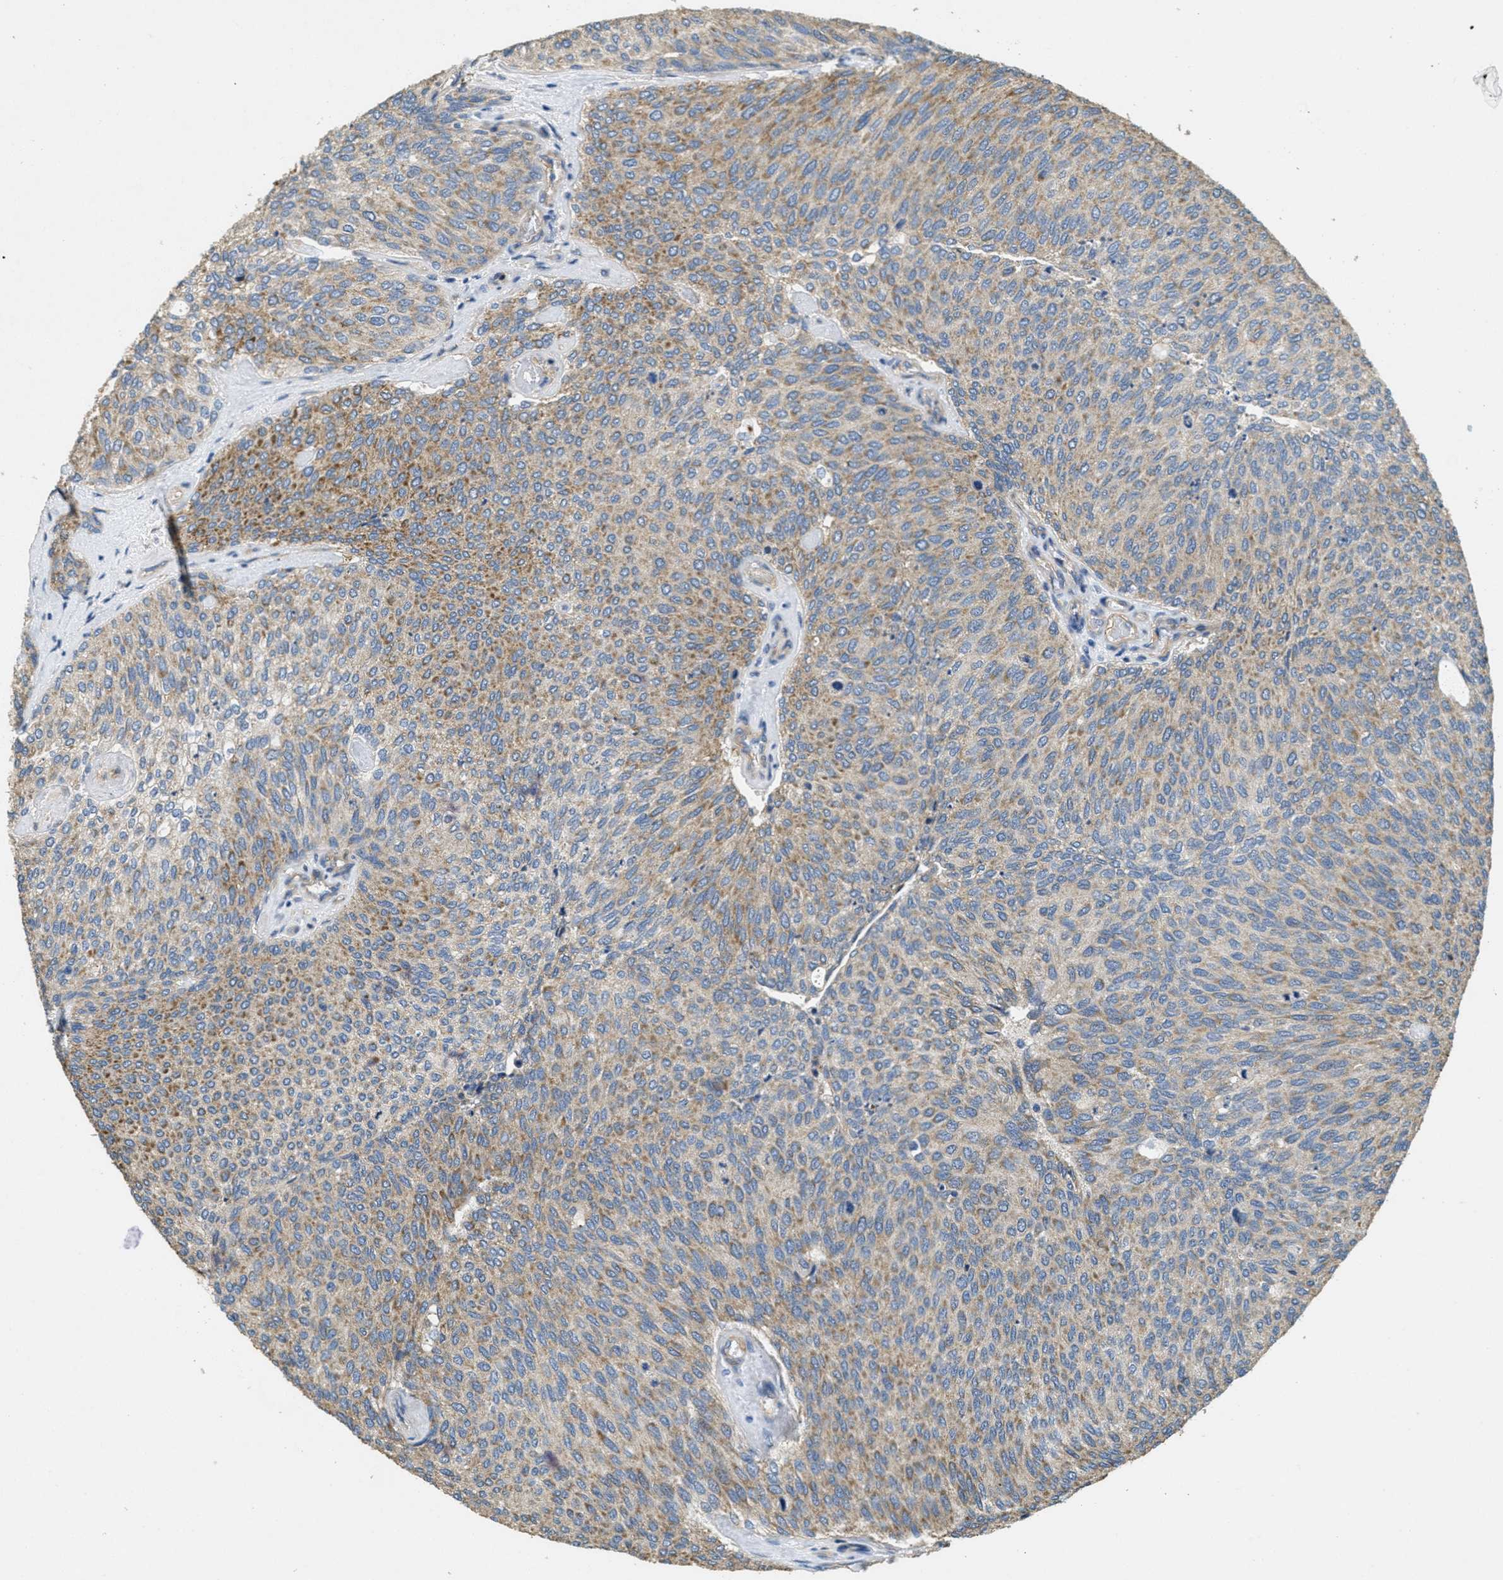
{"staining": {"intensity": "moderate", "quantity": "25%-75%", "location": "cytoplasmic/membranous"}, "tissue": "urothelial cancer", "cell_type": "Tumor cells", "image_type": "cancer", "snomed": [{"axis": "morphology", "description": "Urothelial carcinoma, Low grade"}, {"axis": "topography", "description": "Urinary bladder"}], "caption": "Low-grade urothelial carcinoma was stained to show a protein in brown. There is medium levels of moderate cytoplasmic/membranous expression in about 25%-75% of tumor cells. The staining was performed using DAB, with brown indicating positive protein expression. Nuclei are stained blue with hematoxylin.", "gene": "TOMM70", "patient": {"sex": "female", "age": 79}}